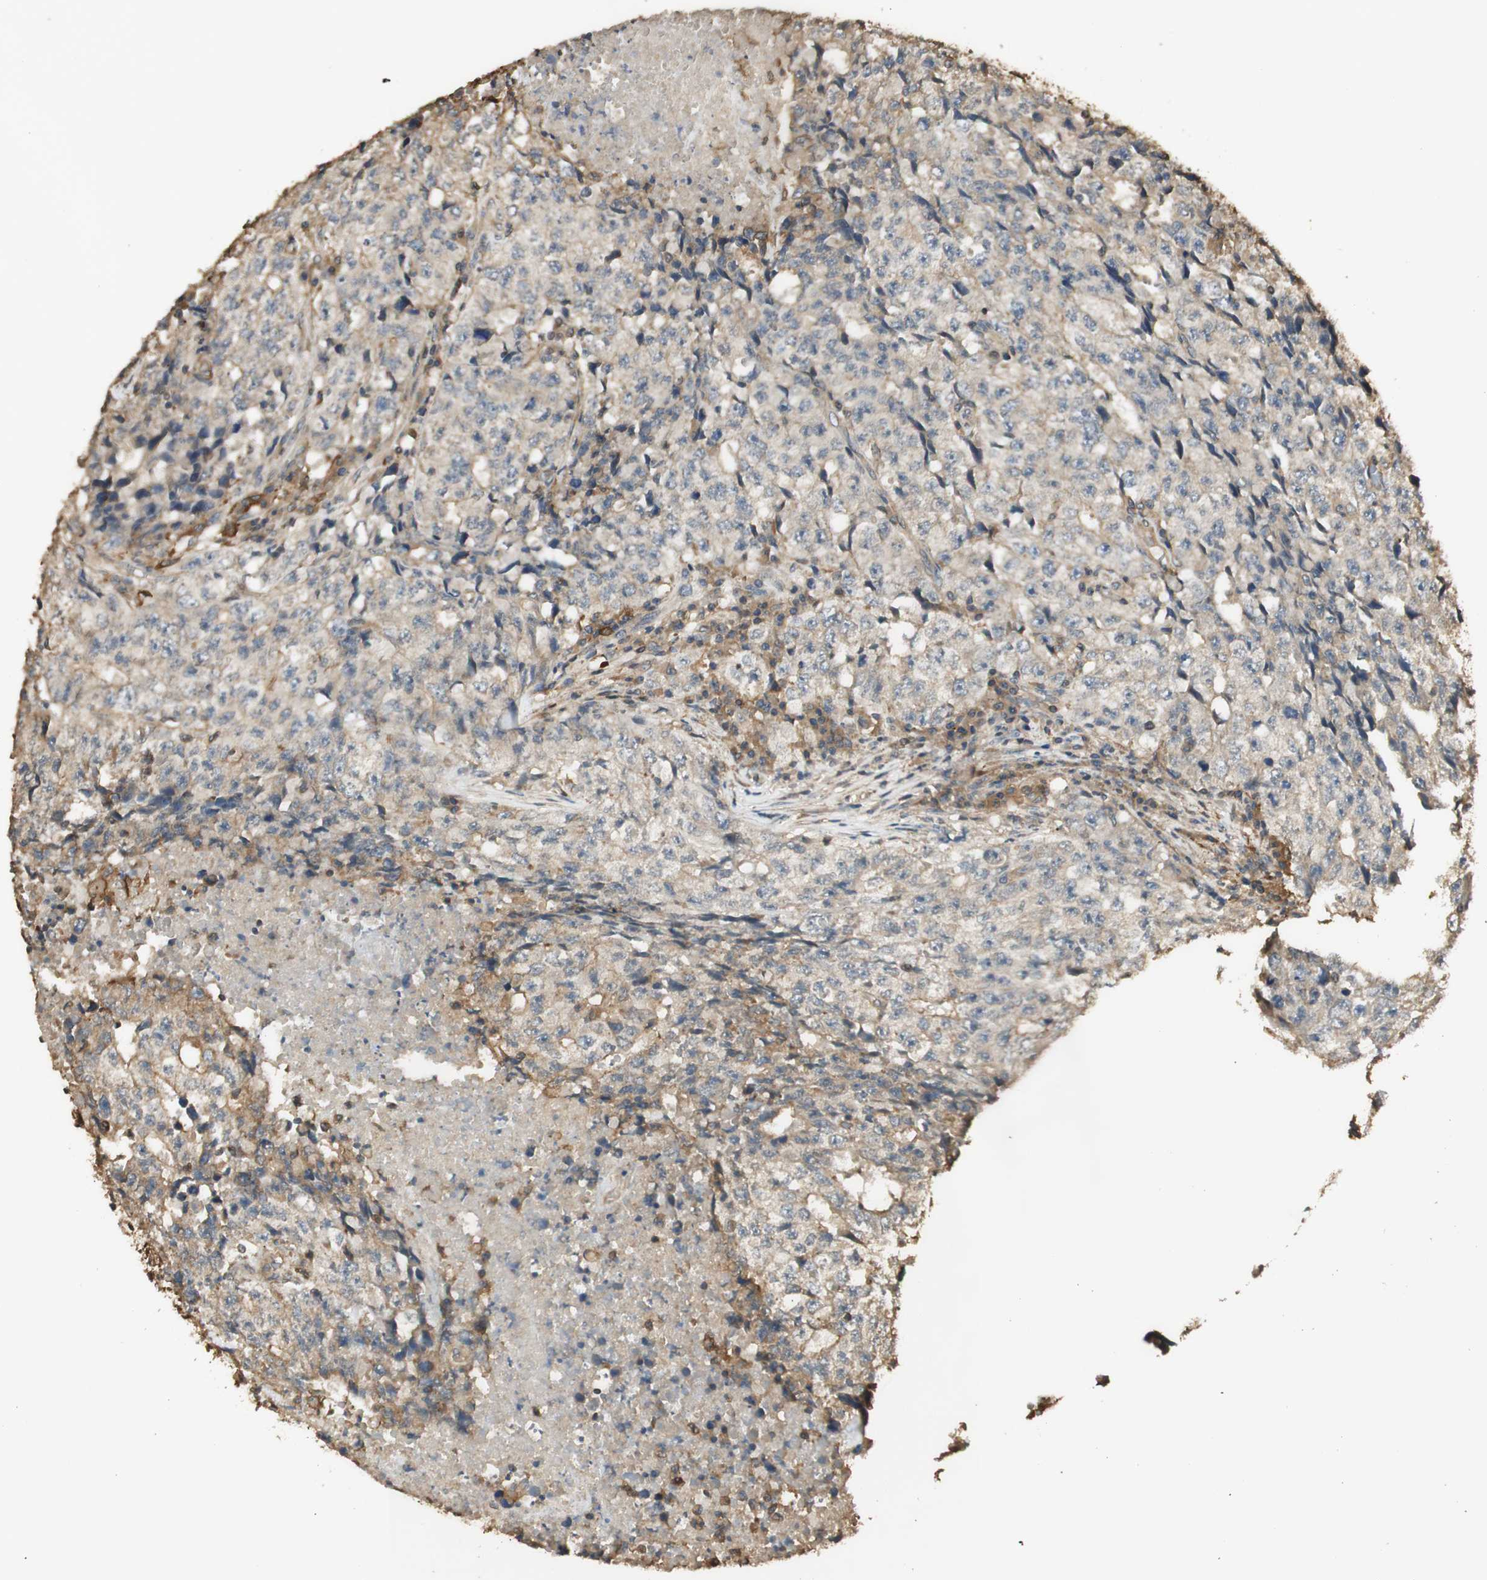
{"staining": {"intensity": "weak", "quantity": ">75%", "location": "cytoplasmic/membranous"}, "tissue": "testis cancer", "cell_type": "Tumor cells", "image_type": "cancer", "snomed": [{"axis": "morphology", "description": "Necrosis, NOS"}, {"axis": "morphology", "description": "Carcinoma, Embryonal, NOS"}, {"axis": "topography", "description": "Testis"}], "caption": "Protein positivity by immunohistochemistry (IHC) shows weak cytoplasmic/membranous staining in about >75% of tumor cells in testis cancer (embryonal carcinoma). The staining is performed using DAB (3,3'-diaminobenzidine) brown chromogen to label protein expression. The nuclei are counter-stained blue using hematoxylin.", "gene": "AGER", "patient": {"sex": "male", "age": 19}}